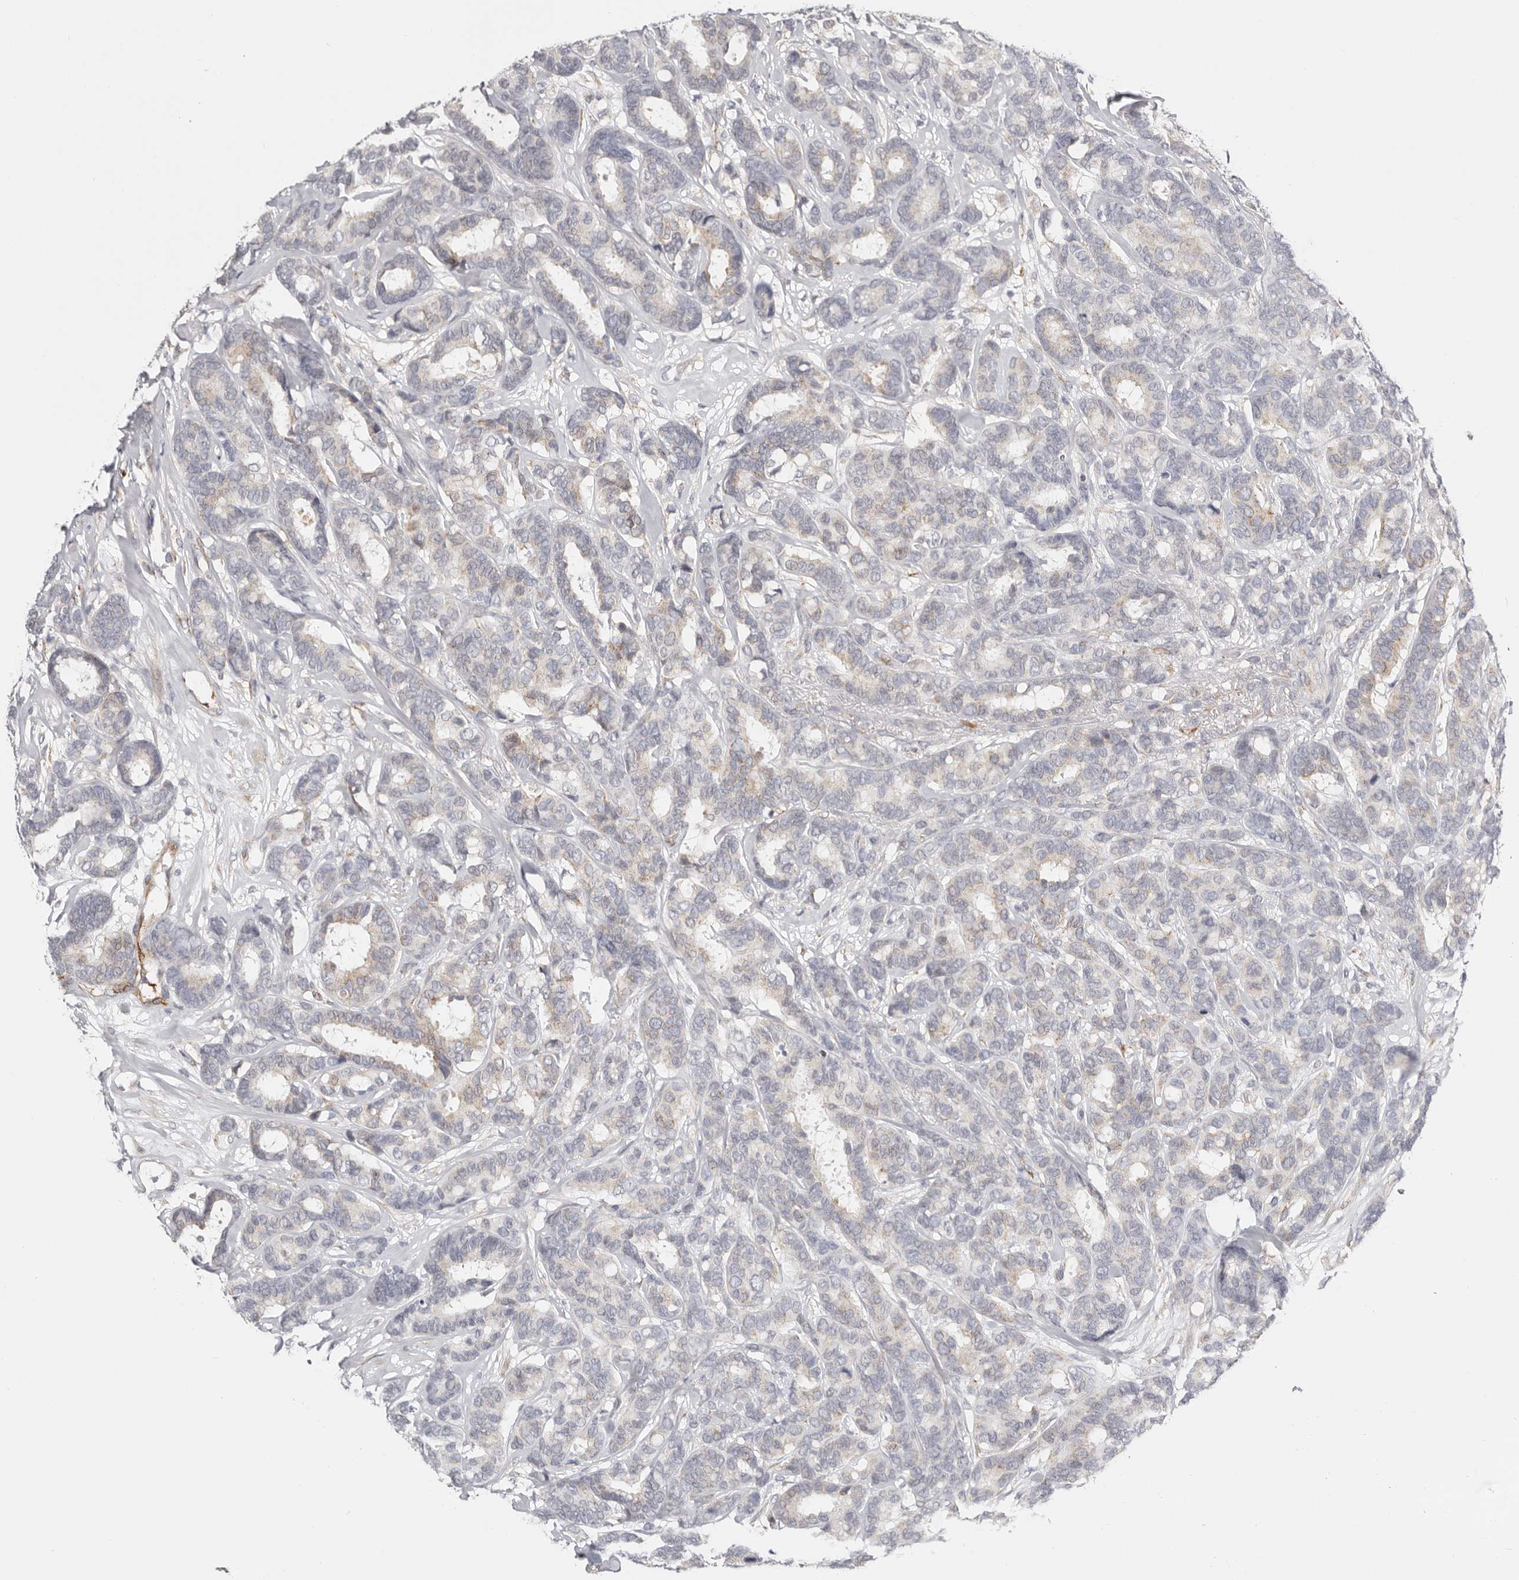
{"staining": {"intensity": "weak", "quantity": "<25%", "location": "cytoplasmic/membranous"}, "tissue": "breast cancer", "cell_type": "Tumor cells", "image_type": "cancer", "snomed": [{"axis": "morphology", "description": "Duct carcinoma"}, {"axis": "topography", "description": "Breast"}], "caption": "Immunohistochemistry micrograph of neoplastic tissue: breast cancer stained with DAB (3,3'-diaminobenzidine) shows no significant protein positivity in tumor cells. Brightfield microscopy of immunohistochemistry (IHC) stained with DAB (brown) and hematoxylin (blue), captured at high magnification.", "gene": "IL32", "patient": {"sex": "female", "age": 87}}